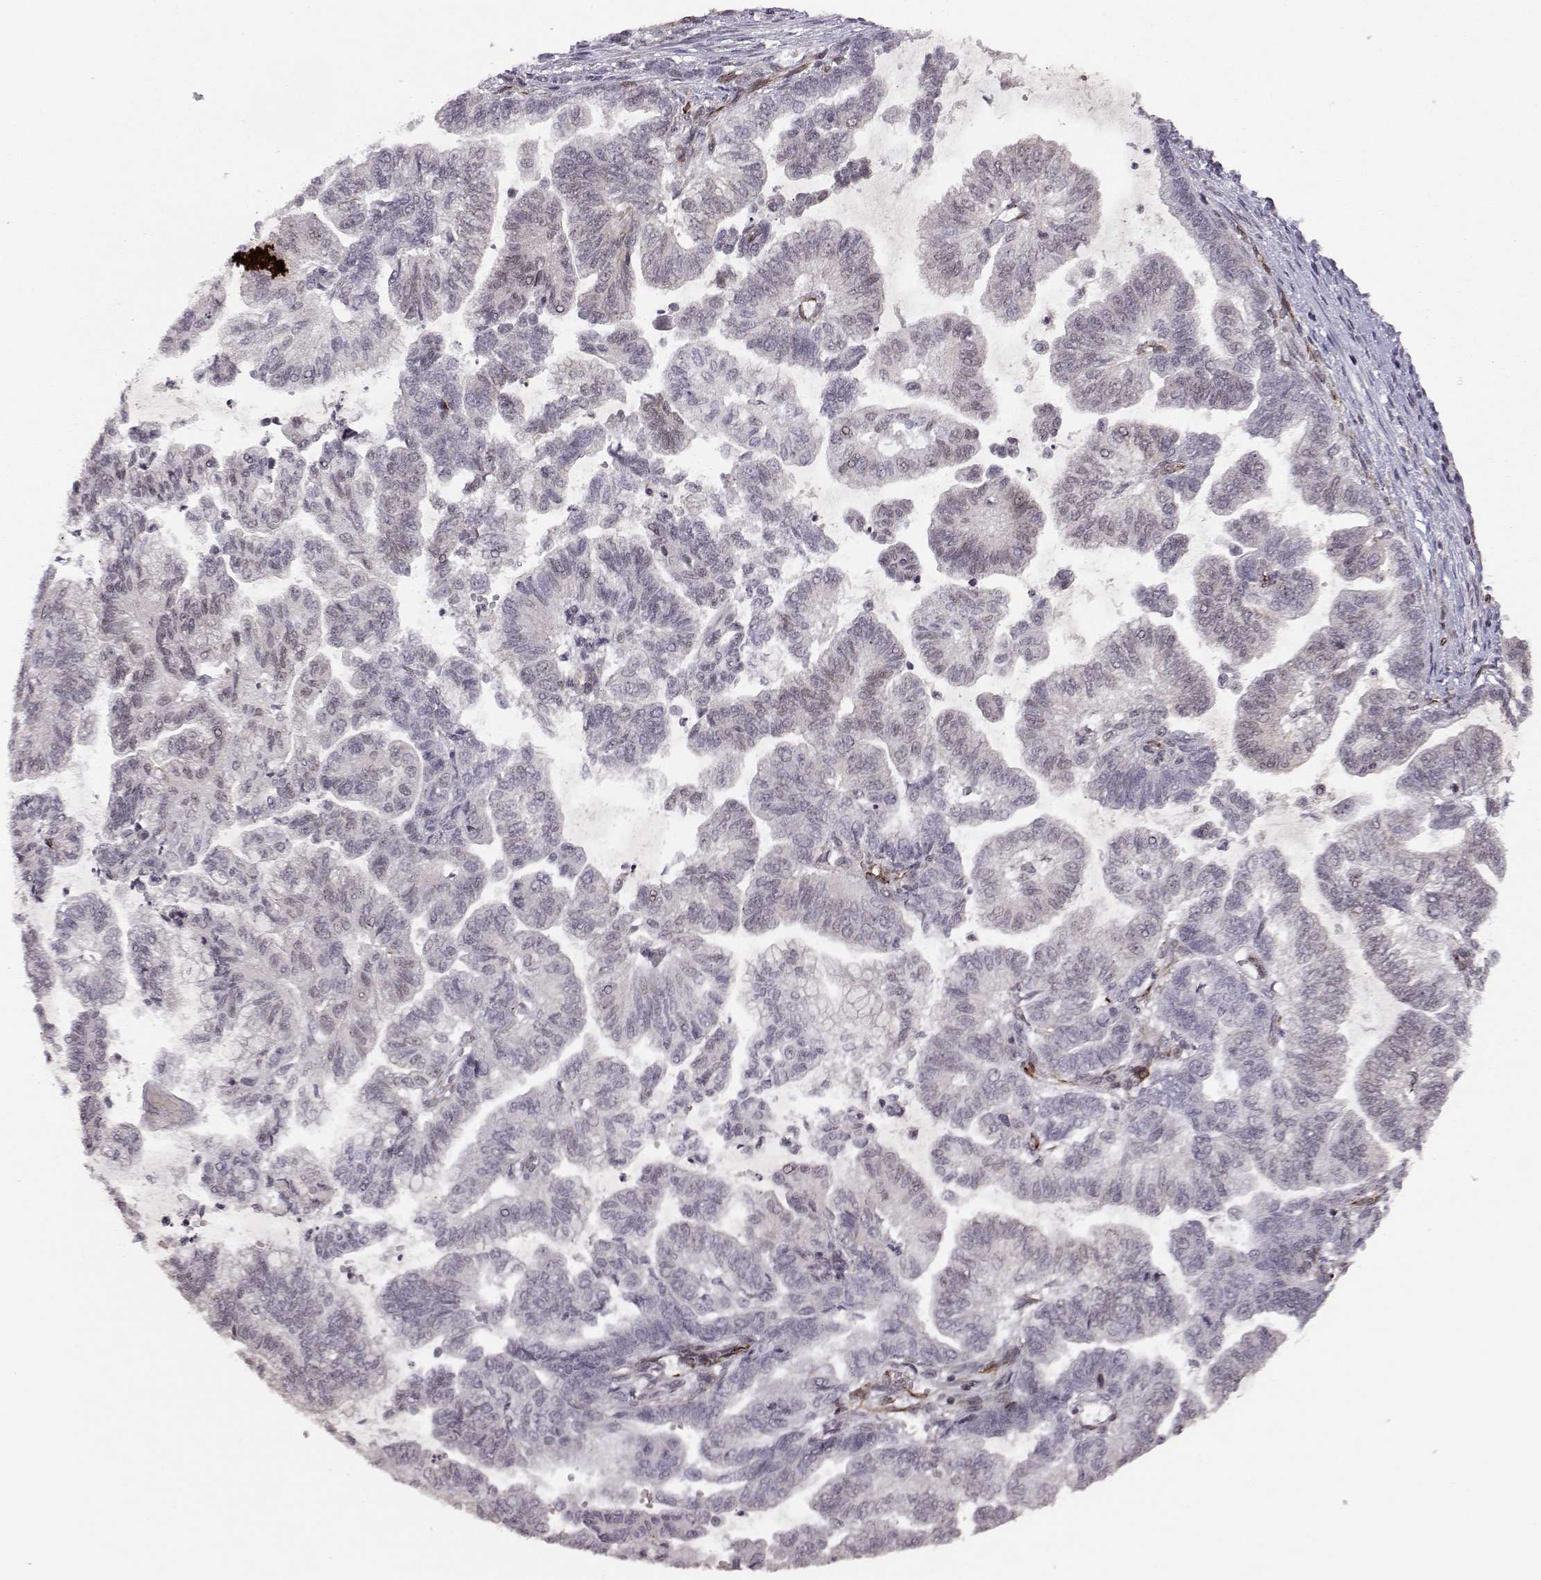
{"staining": {"intensity": "negative", "quantity": "none", "location": "none"}, "tissue": "stomach cancer", "cell_type": "Tumor cells", "image_type": "cancer", "snomed": [{"axis": "morphology", "description": "Adenocarcinoma, NOS"}, {"axis": "topography", "description": "Stomach"}], "caption": "The micrograph demonstrates no significant expression in tumor cells of stomach cancer (adenocarcinoma).", "gene": "KIF13B", "patient": {"sex": "male", "age": 83}}